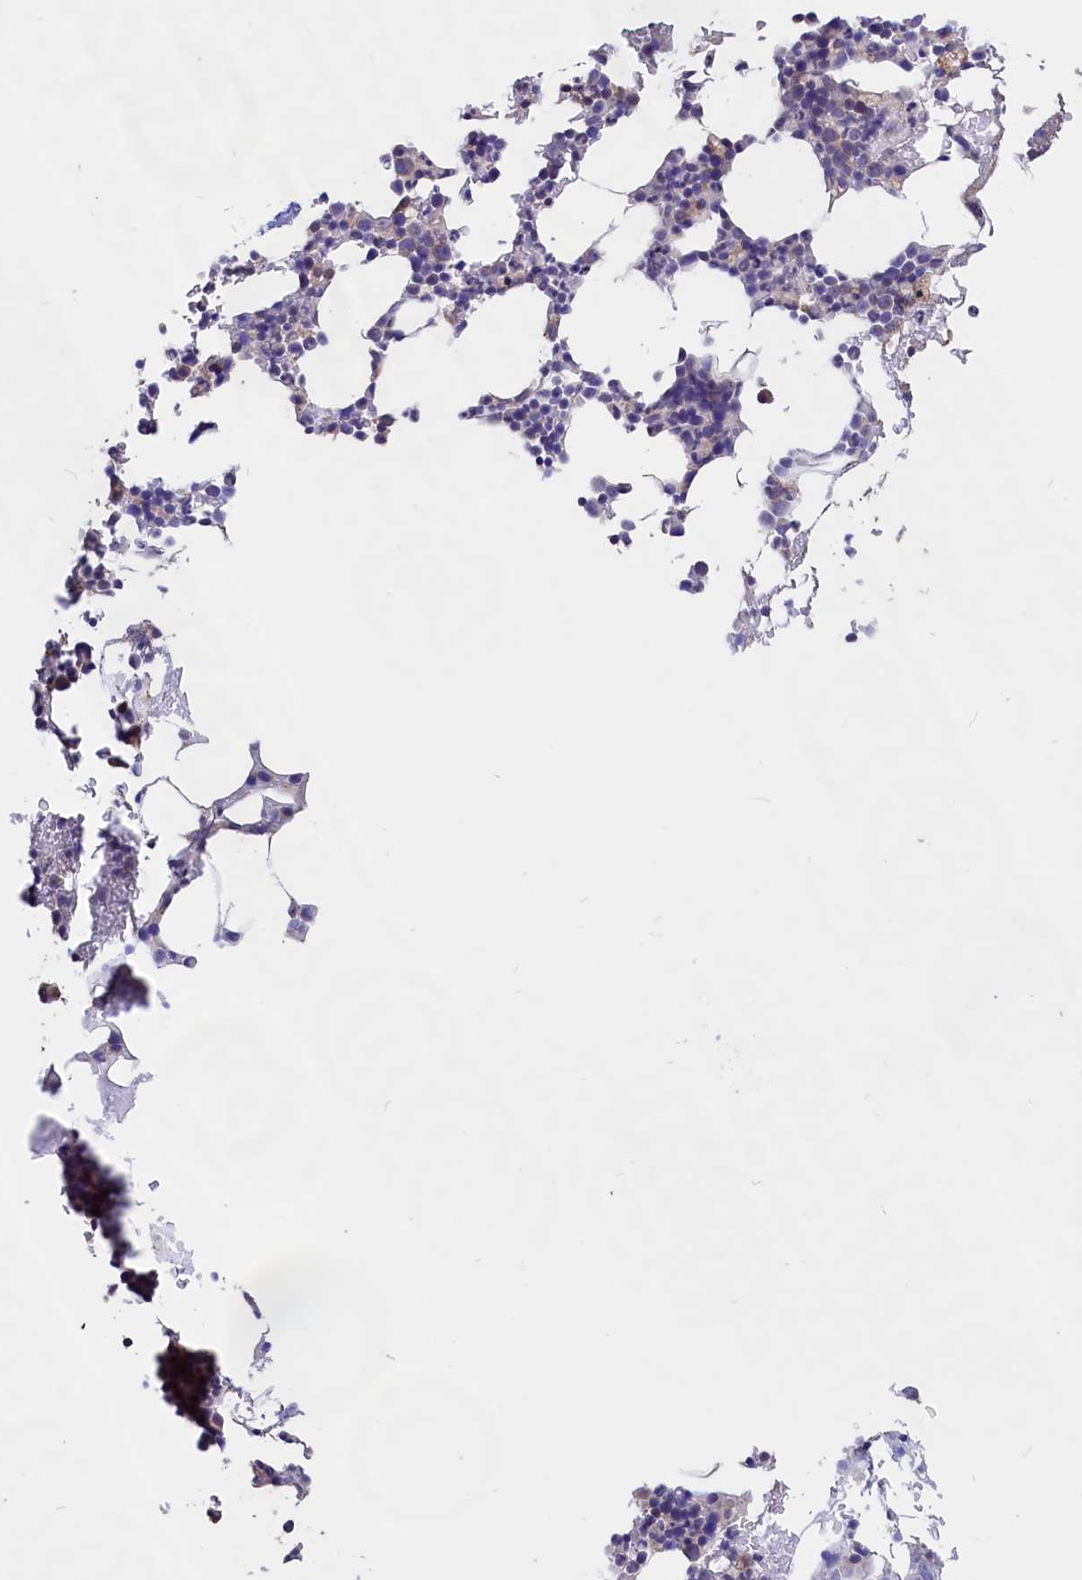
{"staining": {"intensity": "weak", "quantity": "<25%", "location": "cytoplasmic/membranous"}, "tissue": "bone marrow", "cell_type": "Hematopoietic cells", "image_type": "normal", "snomed": [{"axis": "morphology", "description": "Normal tissue, NOS"}, {"axis": "morphology", "description": "Inflammation, NOS"}, {"axis": "topography", "description": "Bone marrow"}], "caption": "A high-resolution histopathology image shows immunohistochemistry staining of normal bone marrow, which reveals no significant staining in hematopoietic cells.", "gene": "CYP2U1", "patient": {"sex": "male", "age": 41}}